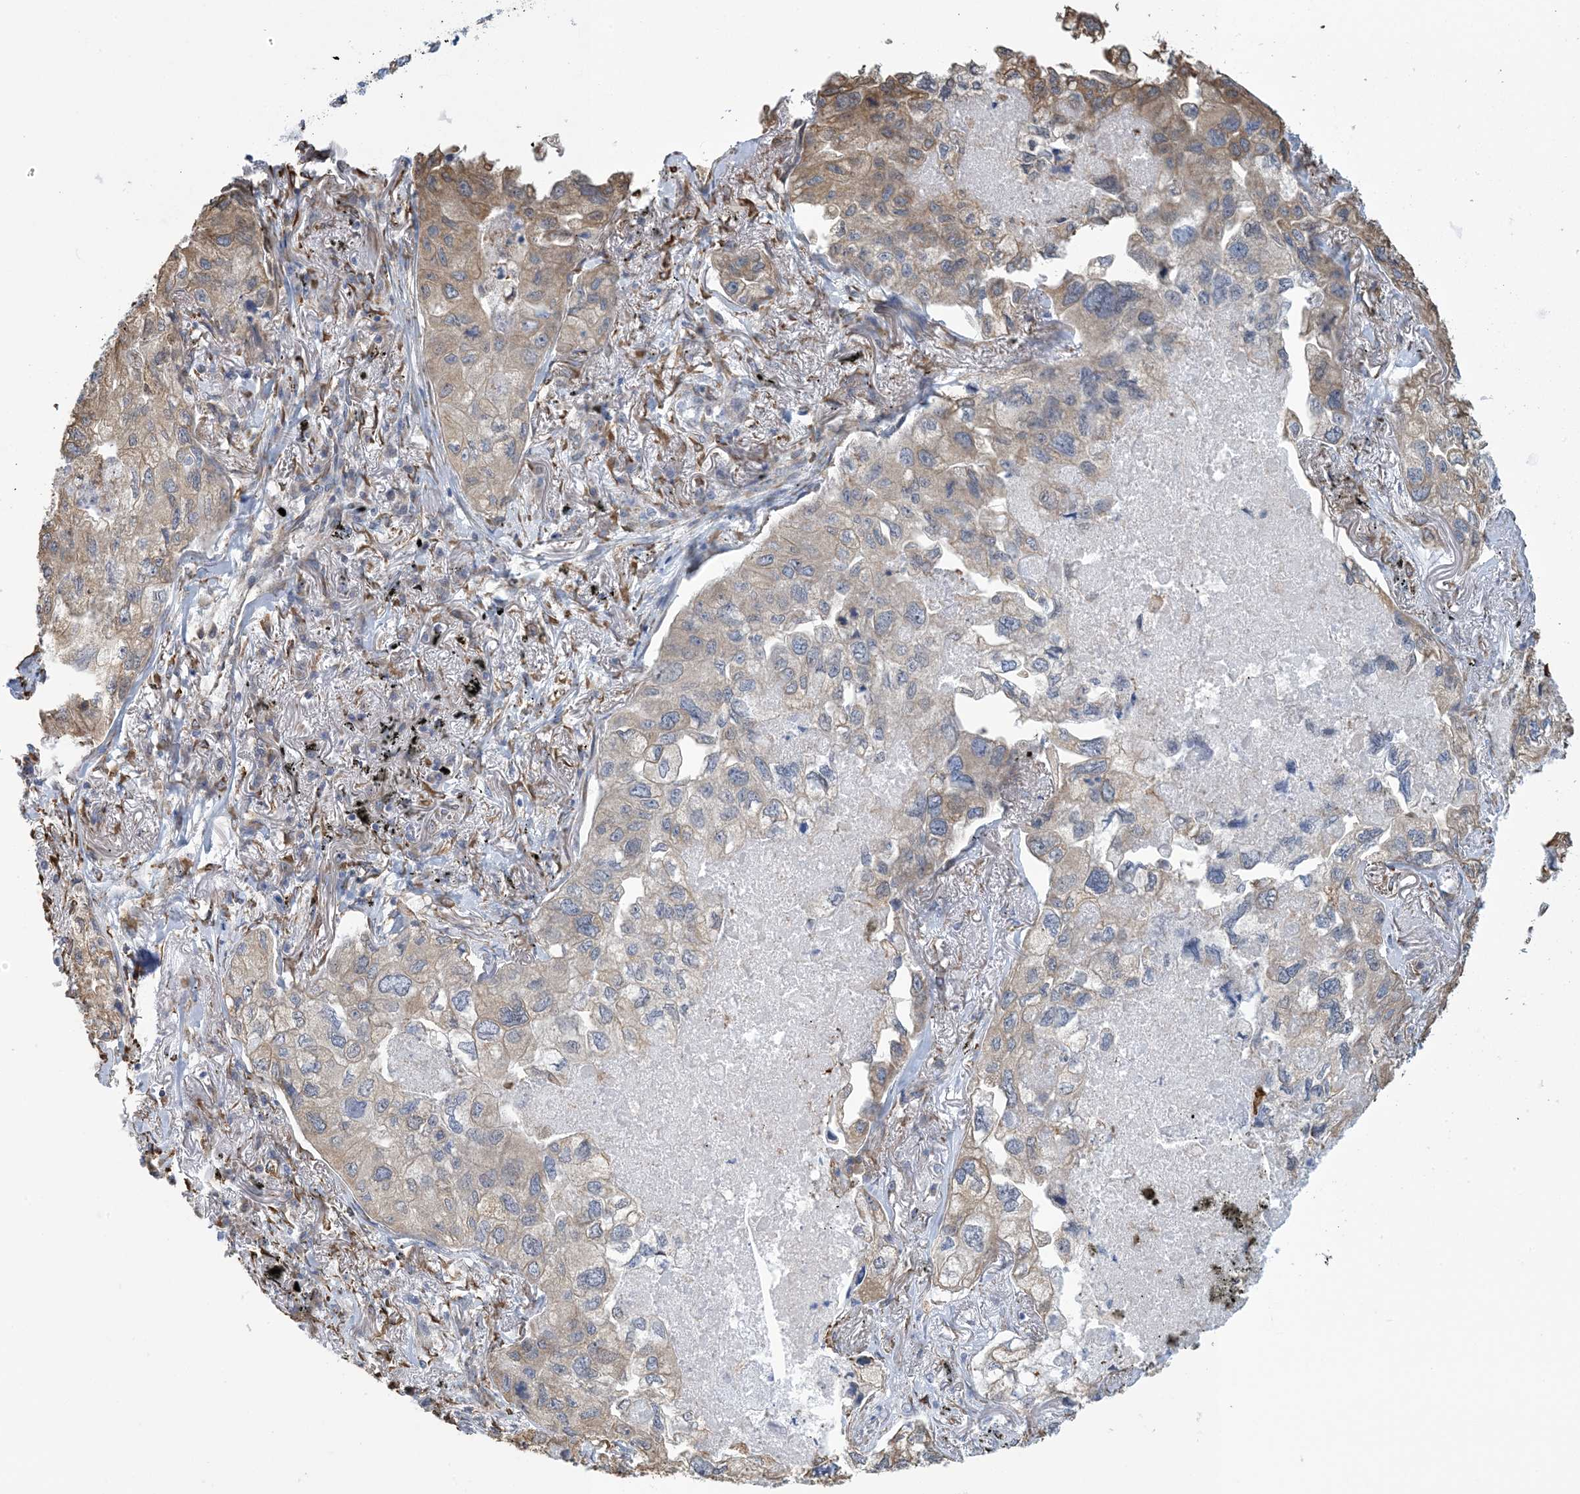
{"staining": {"intensity": "weak", "quantity": "25%-75%", "location": "cytoplasmic/membranous"}, "tissue": "lung cancer", "cell_type": "Tumor cells", "image_type": "cancer", "snomed": [{"axis": "morphology", "description": "Adenocarcinoma, NOS"}, {"axis": "topography", "description": "Lung"}], "caption": "A high-resolution histopathology image shows immunohistochemistry (IHC) staining of adenocarcinoma (lung), which displays weak cytoplasmic/membranous positivity in about 25%-75% of tumor cells.", "gene": "CCDC14", "patient": {"sex": "male", "age": 65}}